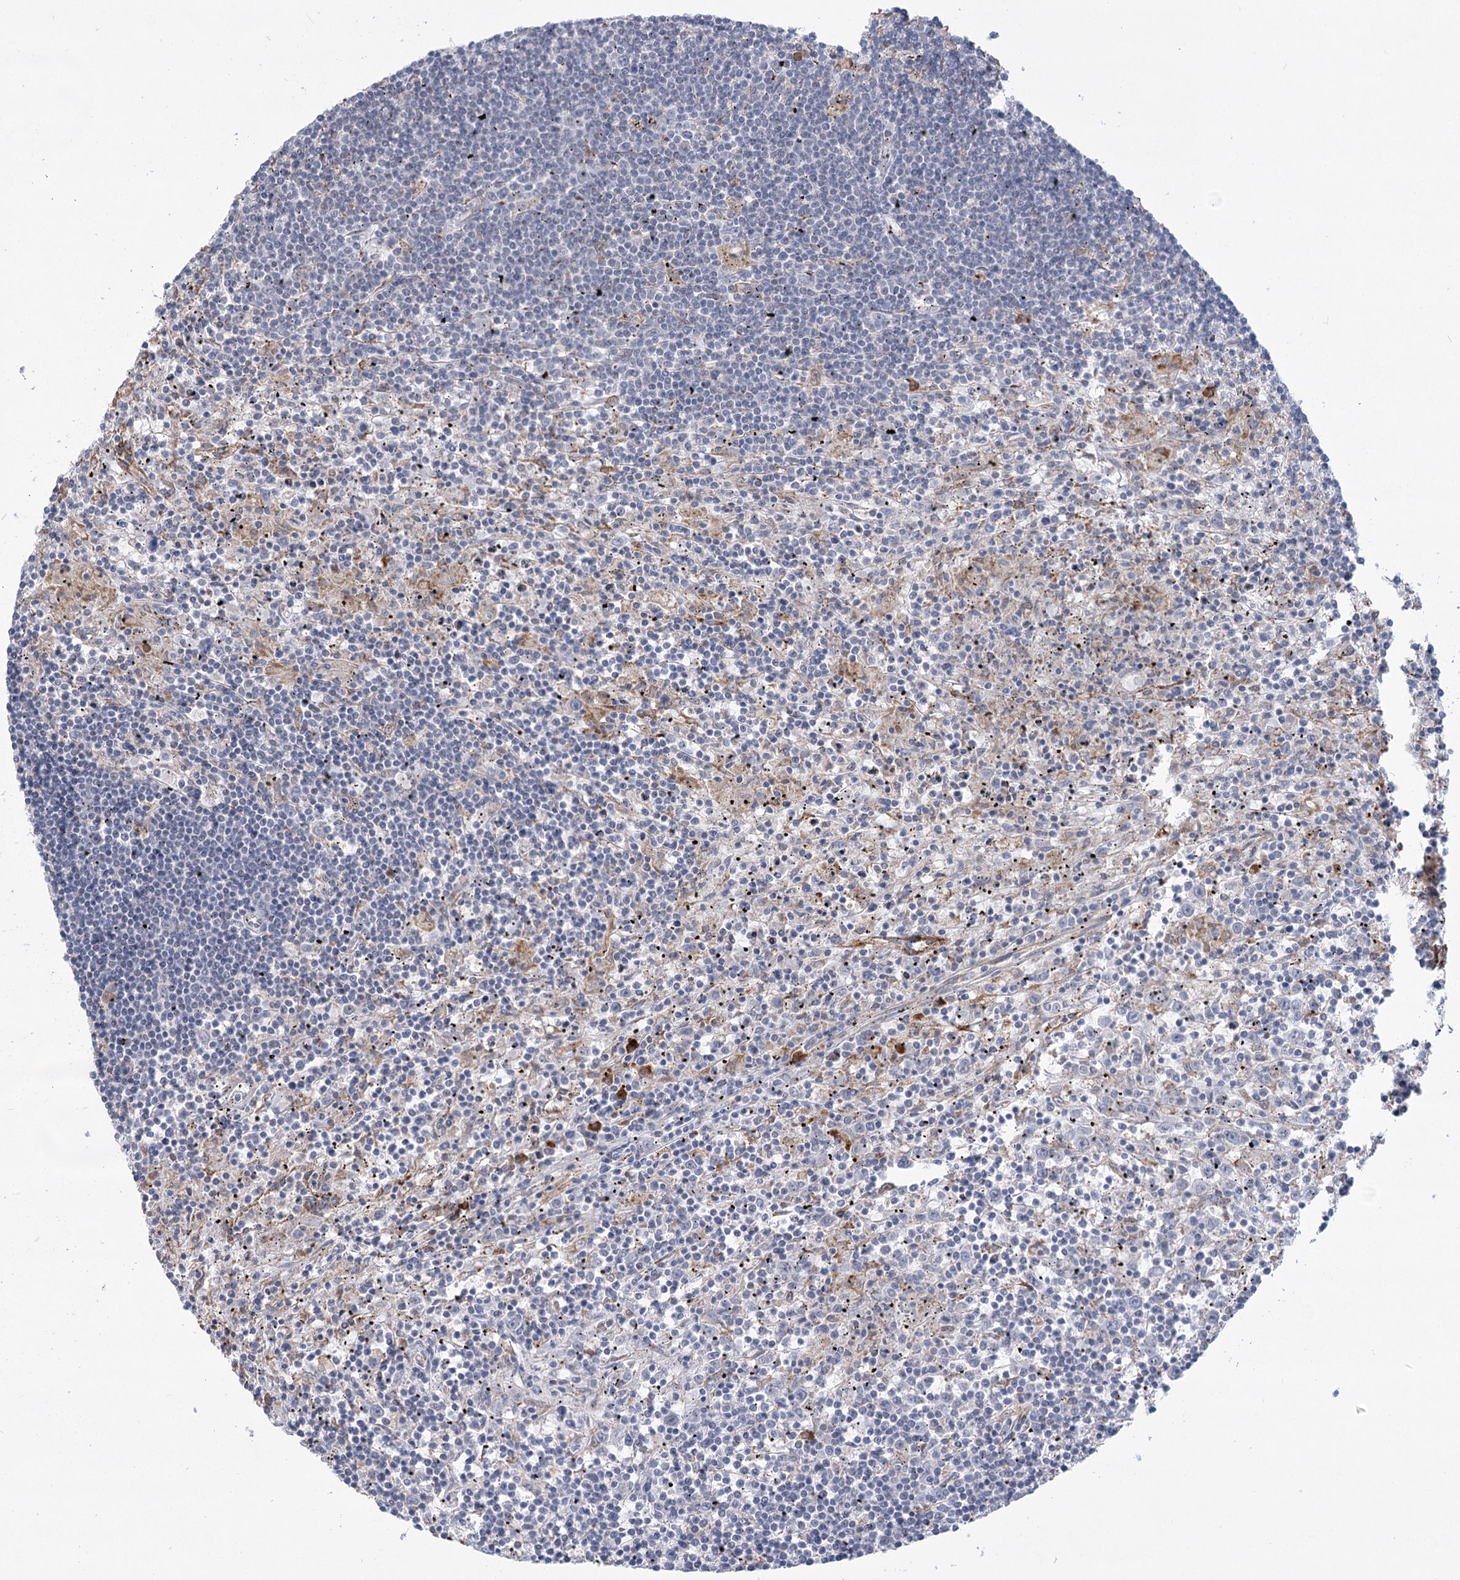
{"staining": {"intensity": "negative", "quantity": "none", "location": "none"}, "tissue": "lymphoma", "cell_type": "Tumor cells", "image_type": "cancer", "snomed": [{"axis": "morphology", "description": "Malignant lymphoma, non-Hodgkin's type, Low grade"}, {"axis": "topography", "description": "Spleen"}], "caption": "An image of malignant lymphoma, non-Hodgkin's type (low-grade) stained for a protein reveals no brown staining in tumor cells.", "gene": "NCKAP5", "patient": {"sex": "male", "age": 76}}